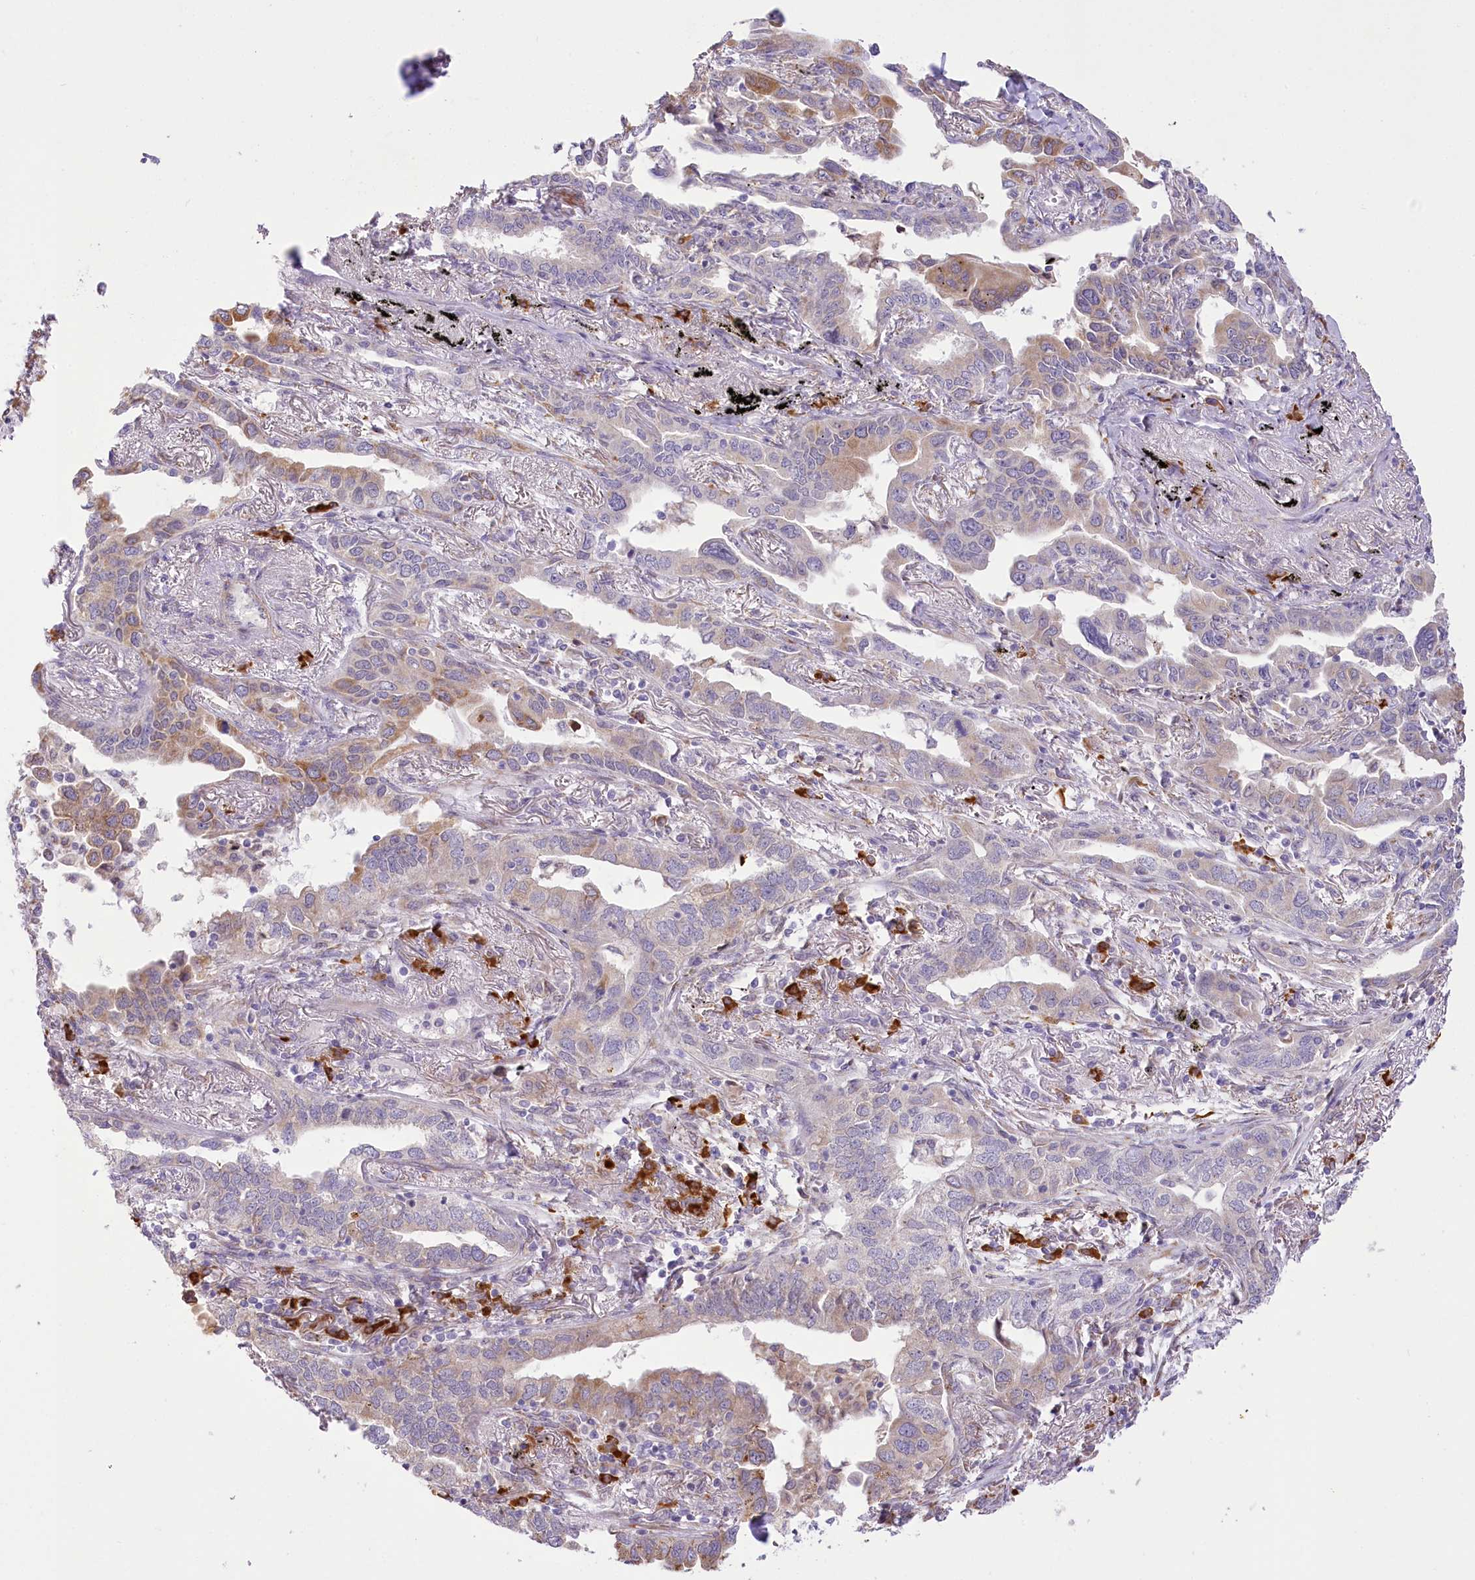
{"staining": {"intensity": "moderate", "quantity": "<25%", "location": "cytoplasmic/membranous"}, "tissue": "lung cancer", "cell_type": "Tumor cells", "image_type": "cancer", "snomed": [{"axis": "morphology", "description": "Adenocarcinoma, NOS"}, {"axis": "topography", "description": "Lung"}], "caption": "The immunohistochemical stain labels moderate cytoplasmic/membranous staining in tumor cells of lung cancer tissue.", "gene": "NCKAP5", "patient": {"sex": "male", "age": 67}}